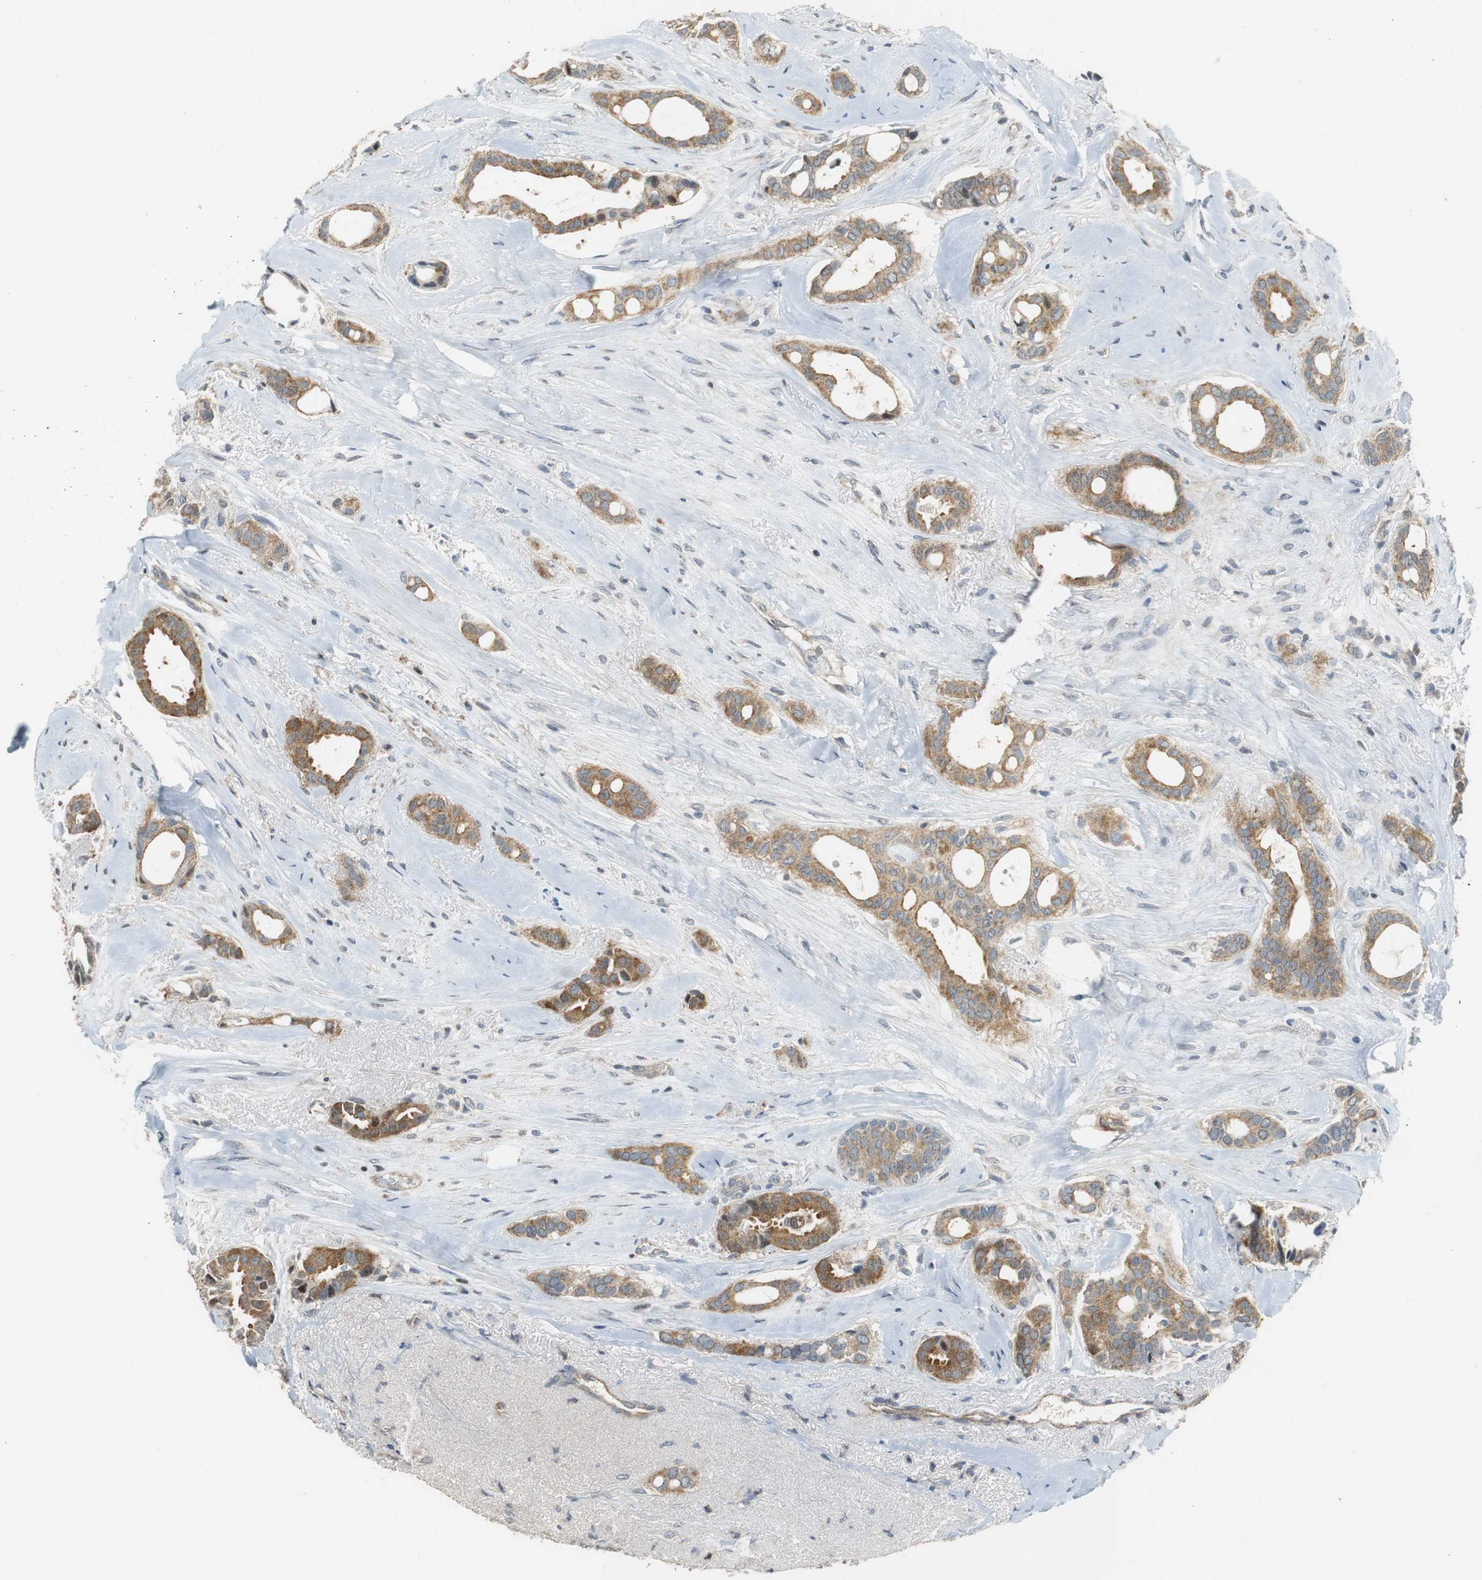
{"staining": {"intensity": "moderate", "quantity": ">75%", "location": "cytoplasmic/membranous"}, "tissue": "breast cancer", "cell_type": "Tumor cells", "image_type": "cancer", "snomed": [{"axis": "morphology", "description": "Duct carcinoma"}, {"axis": "topography", "description": "Breast"}], "caption": "Immunohistochemistry (IHC) staining of breast cancer (intraductal carcinoma), which shows medium levels of moderate cytoplasmic/membranous expression in approximately >75% of tumor cells indicating moderate cytoplasmic/membranous protein staining. The staining was performed using DAB (brown) for protein detection and nuclei were counterstained in hematoxylin (blue).", "gene": "GSDMD", "patient": {"sex": "female", "age": 54}}